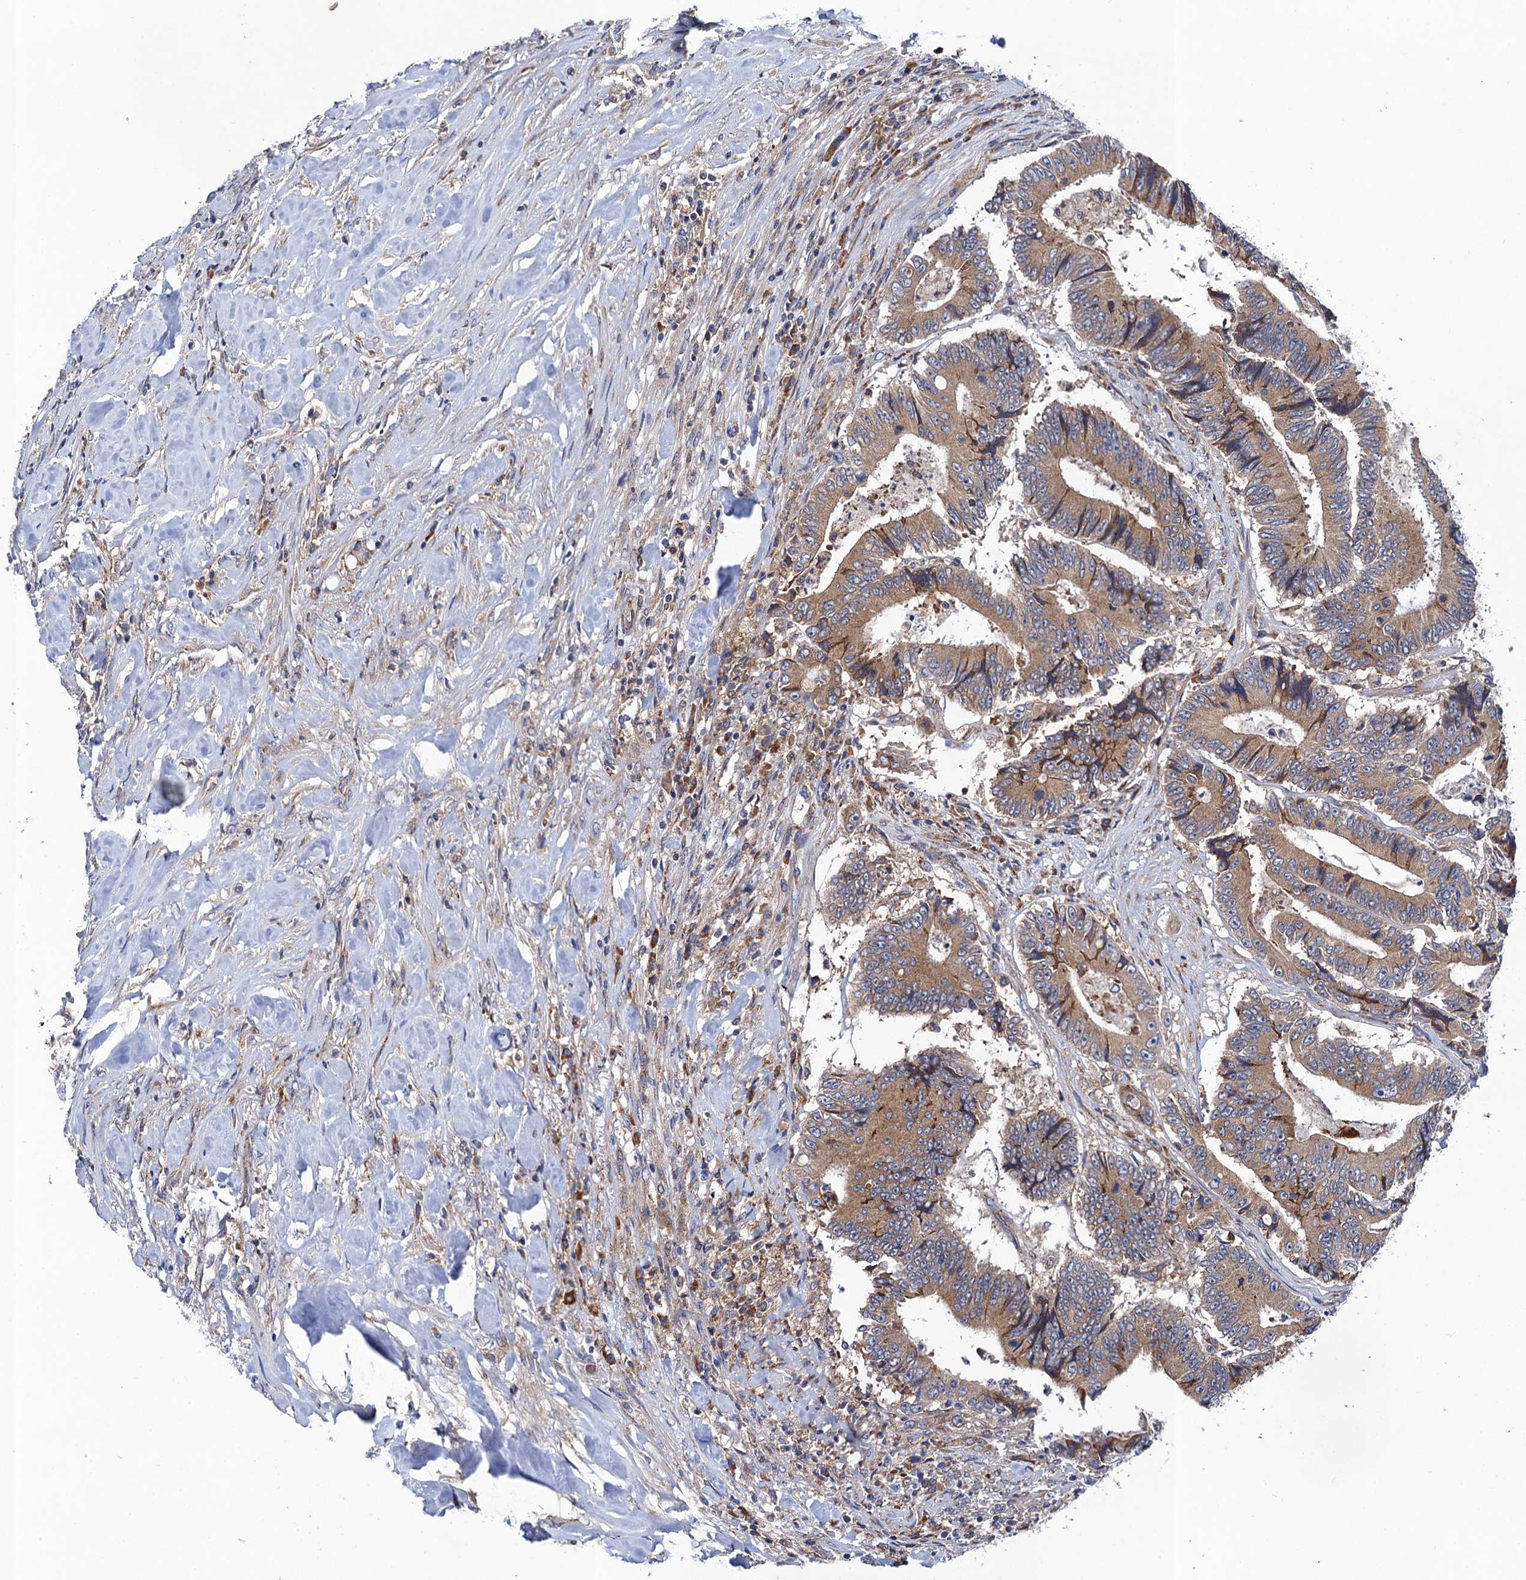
{"staining": {"intensity": "moderate", "quantity": ">75%", "location": "cytoplasmic/membranous"}, "tissue": "colorectal cancer", "cell_type": "Tumor cells", "image_type": "cancer", "snomed": [{"axis": "morphology", "description": "Adenocarcinoma, NOS"}, {"axis": "topography", "description": "Colon"}], "caption": "Immunohistochemistry (IHC) staining of colorectal adenocarcinoma, which reveals medium levels of moderate cytoplasmic/membranous staining in approximately >75% of tumor cells indicating moderate cytoplasmic/membranous protein staining. The staining was performed using DAB (brown) for protein detection and nuclei were counterstained in hematoxylin (blue).", "gene": "PGLS", "patient": {"sex": "male", "age": 83}}